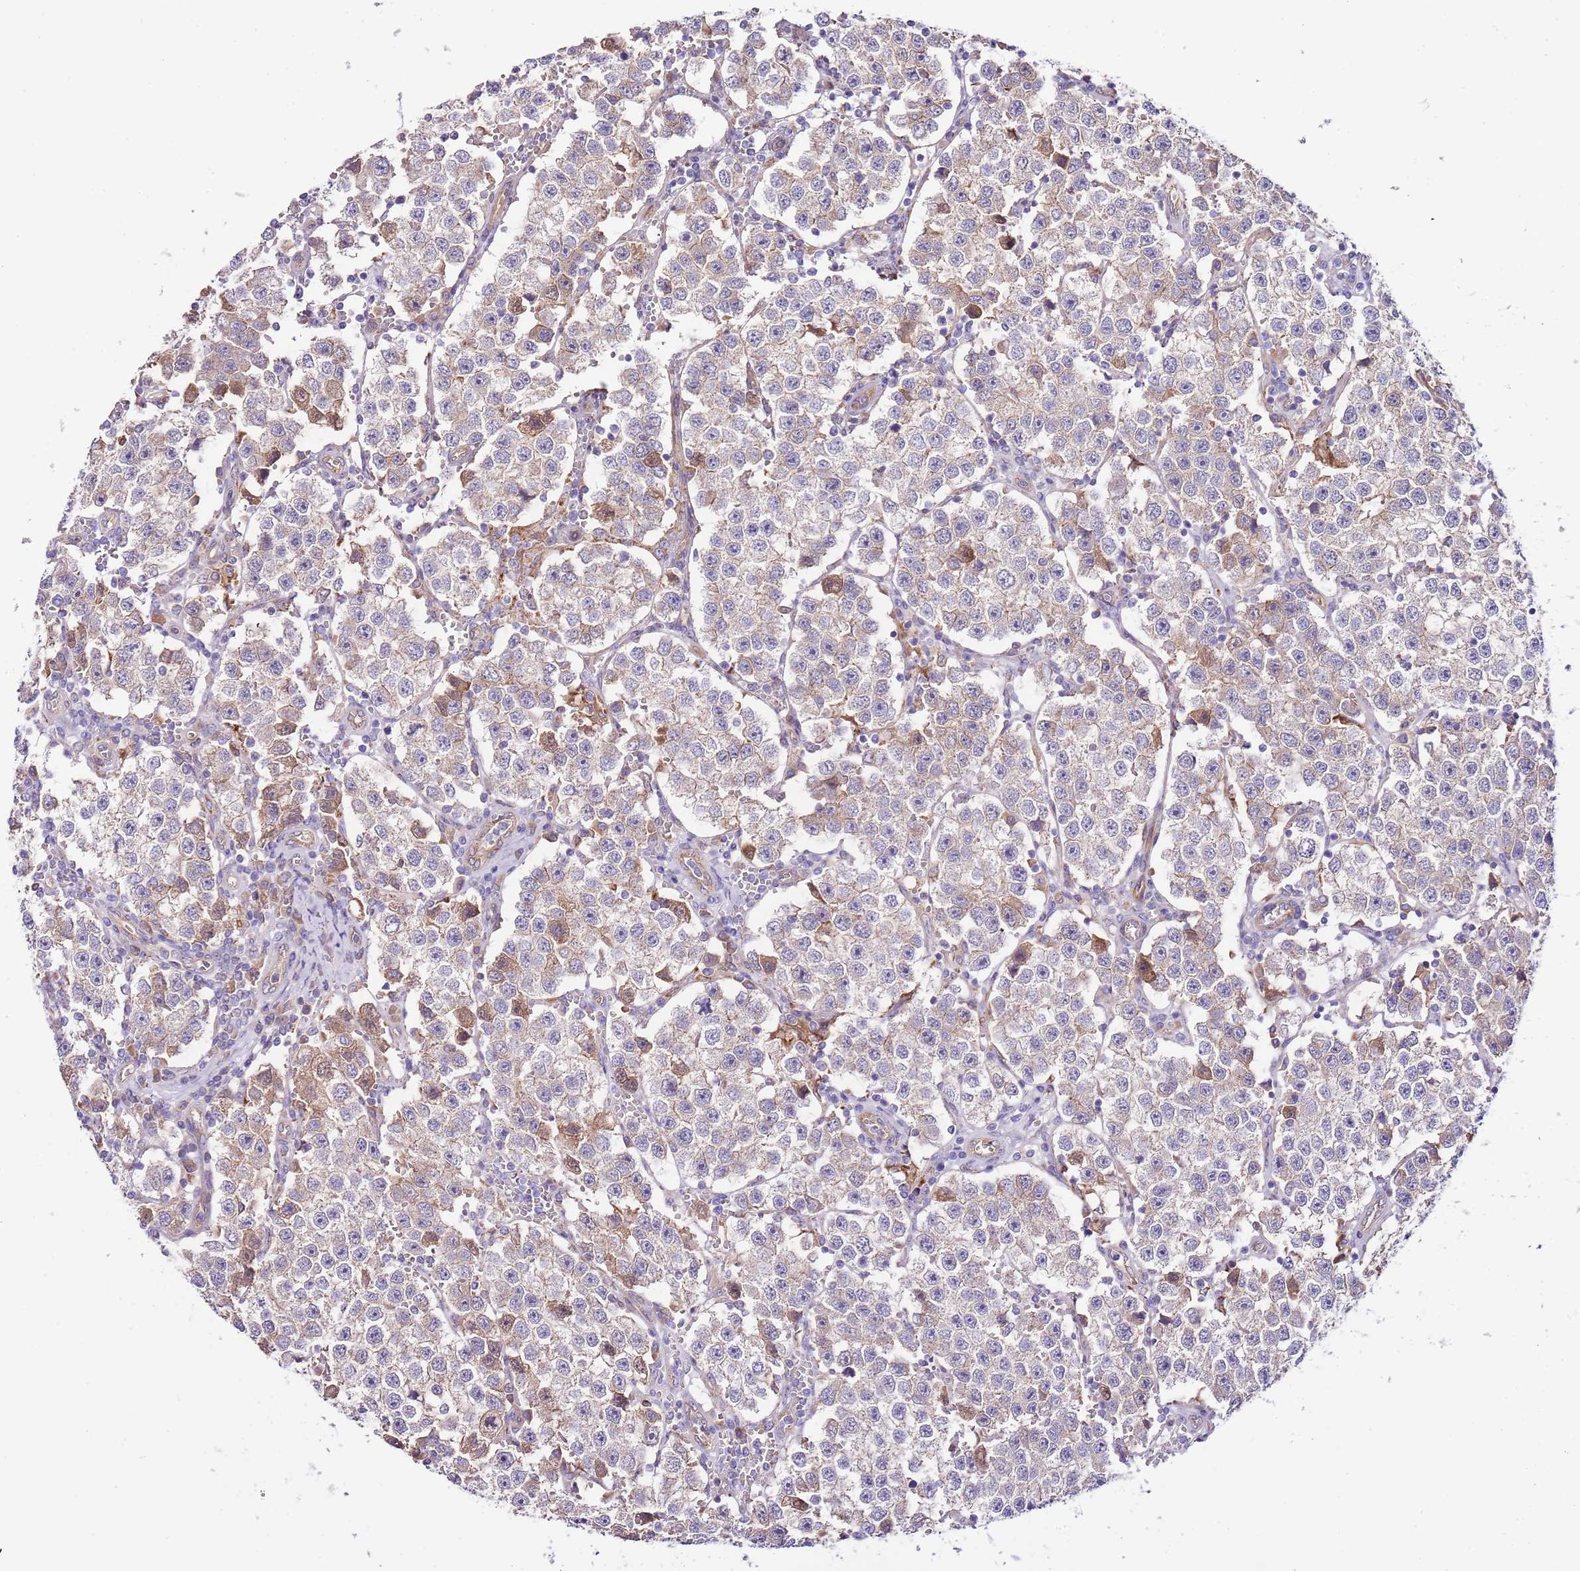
{"staining": {"intensity": "moderate", "quantity": "<25%", "location": "cytoplasmic/membranous"}, "tissue": "testis cancer", "cell_type": "Tumor cells", "image_type": "cancer", "snomed": [{"axis": "morphology", "description": "Seminoma, NOS"}, {"axis": "topography", "description": "Testis"}], "caption": "The micrograph demonstrates staining of testis cancer (seminoma), revealing moderate cytoplasmic/membranous protein positivity (brown color) within tumor cells. Using DAB (brown) and hematoxylin (blue) stains, captured at high magnification using brightfield microscopy.", "gene": "DOCK6", "patient": {"sex": "male", "age": 37}}